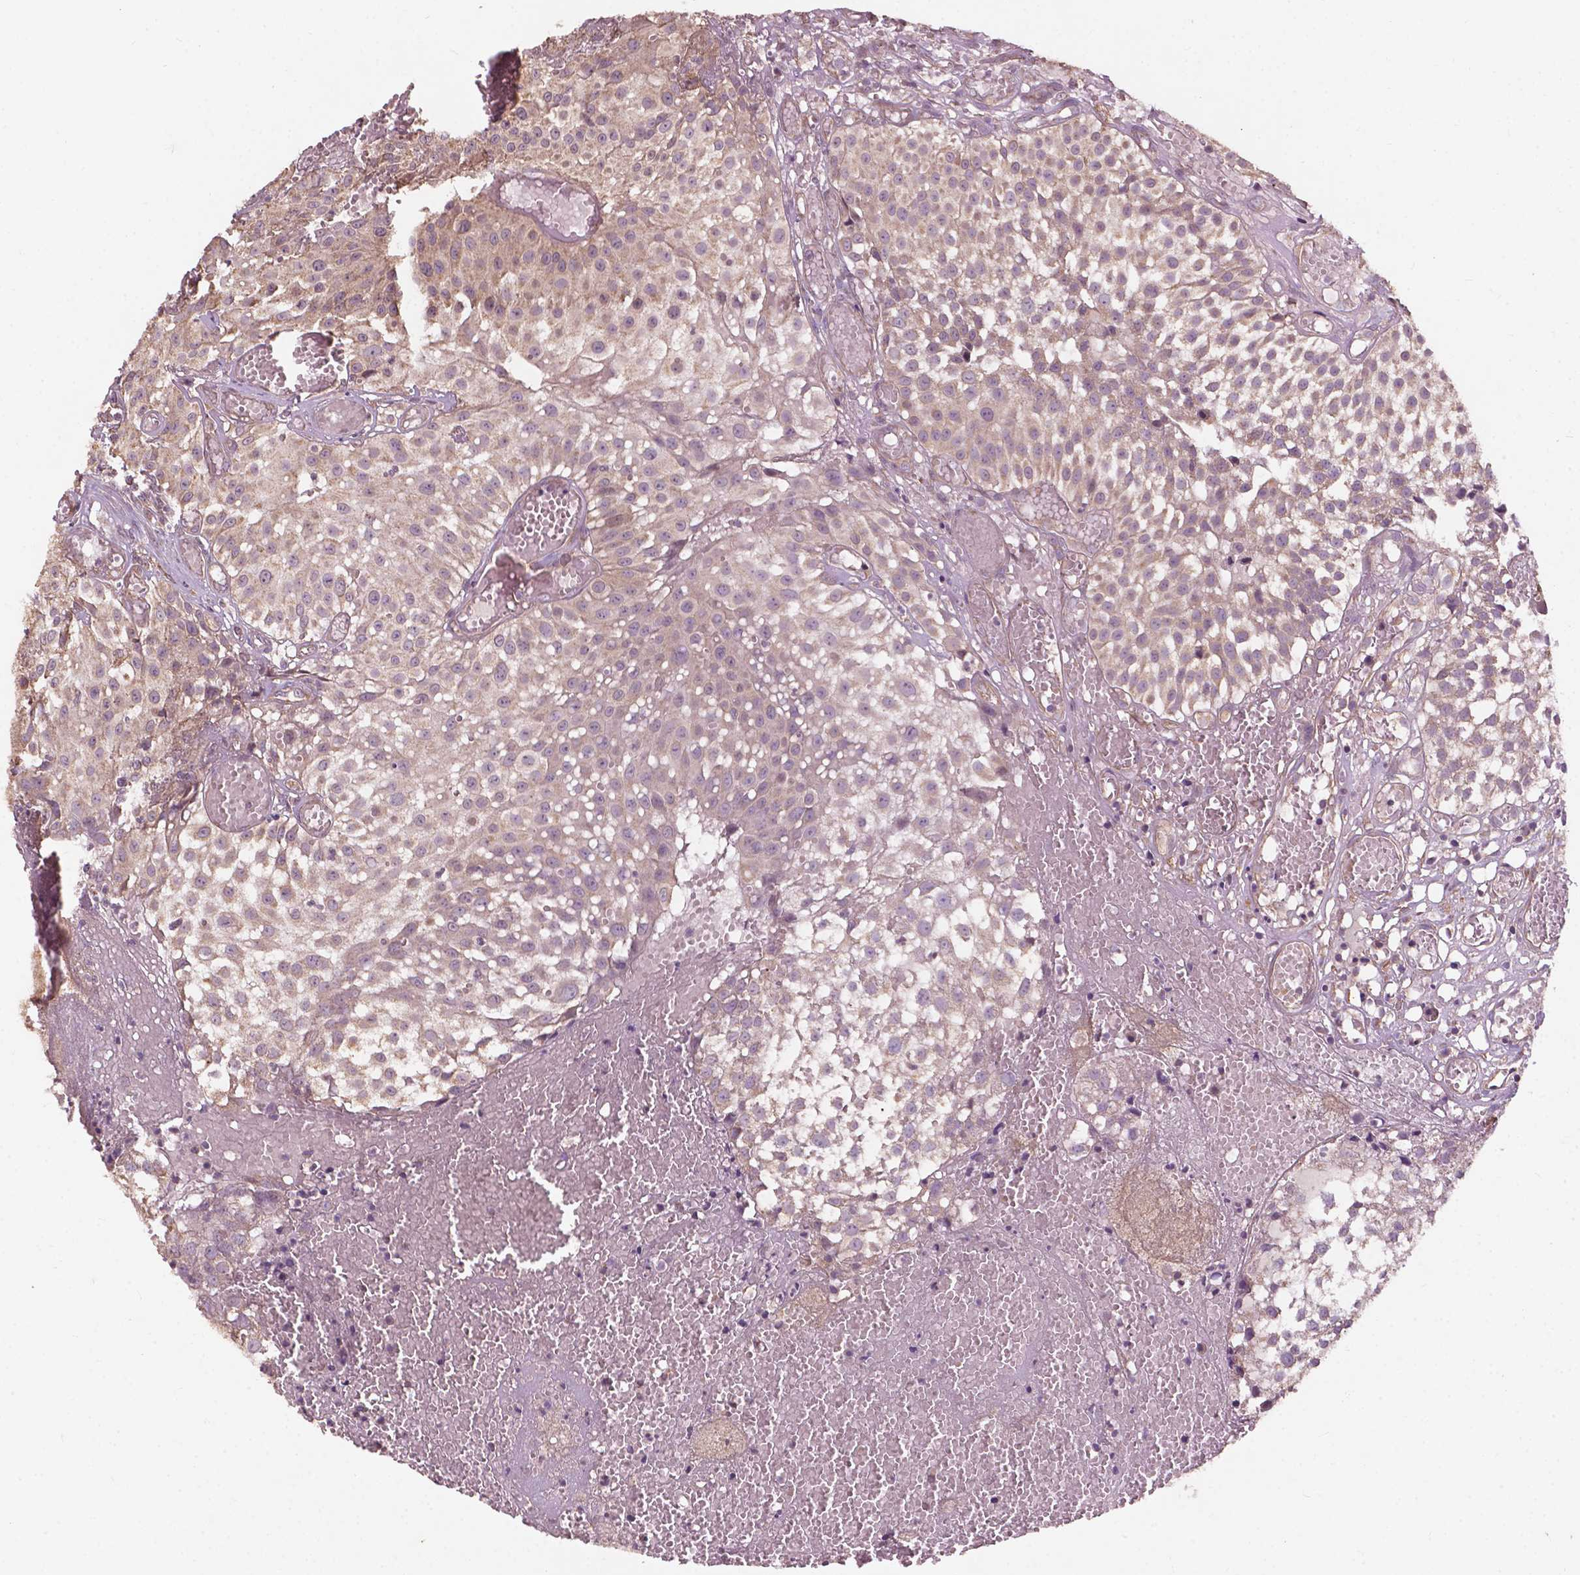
{"staining": {"intensity": "weak", "quantity": "<25%", "location": "cytoplasmic/membranous"}, "tissue": "urothelial cancer", "cell_type": "Tumor cells", "image_type": "cancer", "snomed": [{"axis": "morphology", "description": "Urothelial carcinoma, Low grade"}, {"axis": "topography", "description": "Urinary bladder"}], "caption": "DAB immunohistochemical staining of human urothelial carcinoma (low-grade) reveals no significant expression in tumor cells.", "gene": "CDC42BPA", "patient": {"sex": "male", "age": 79}}